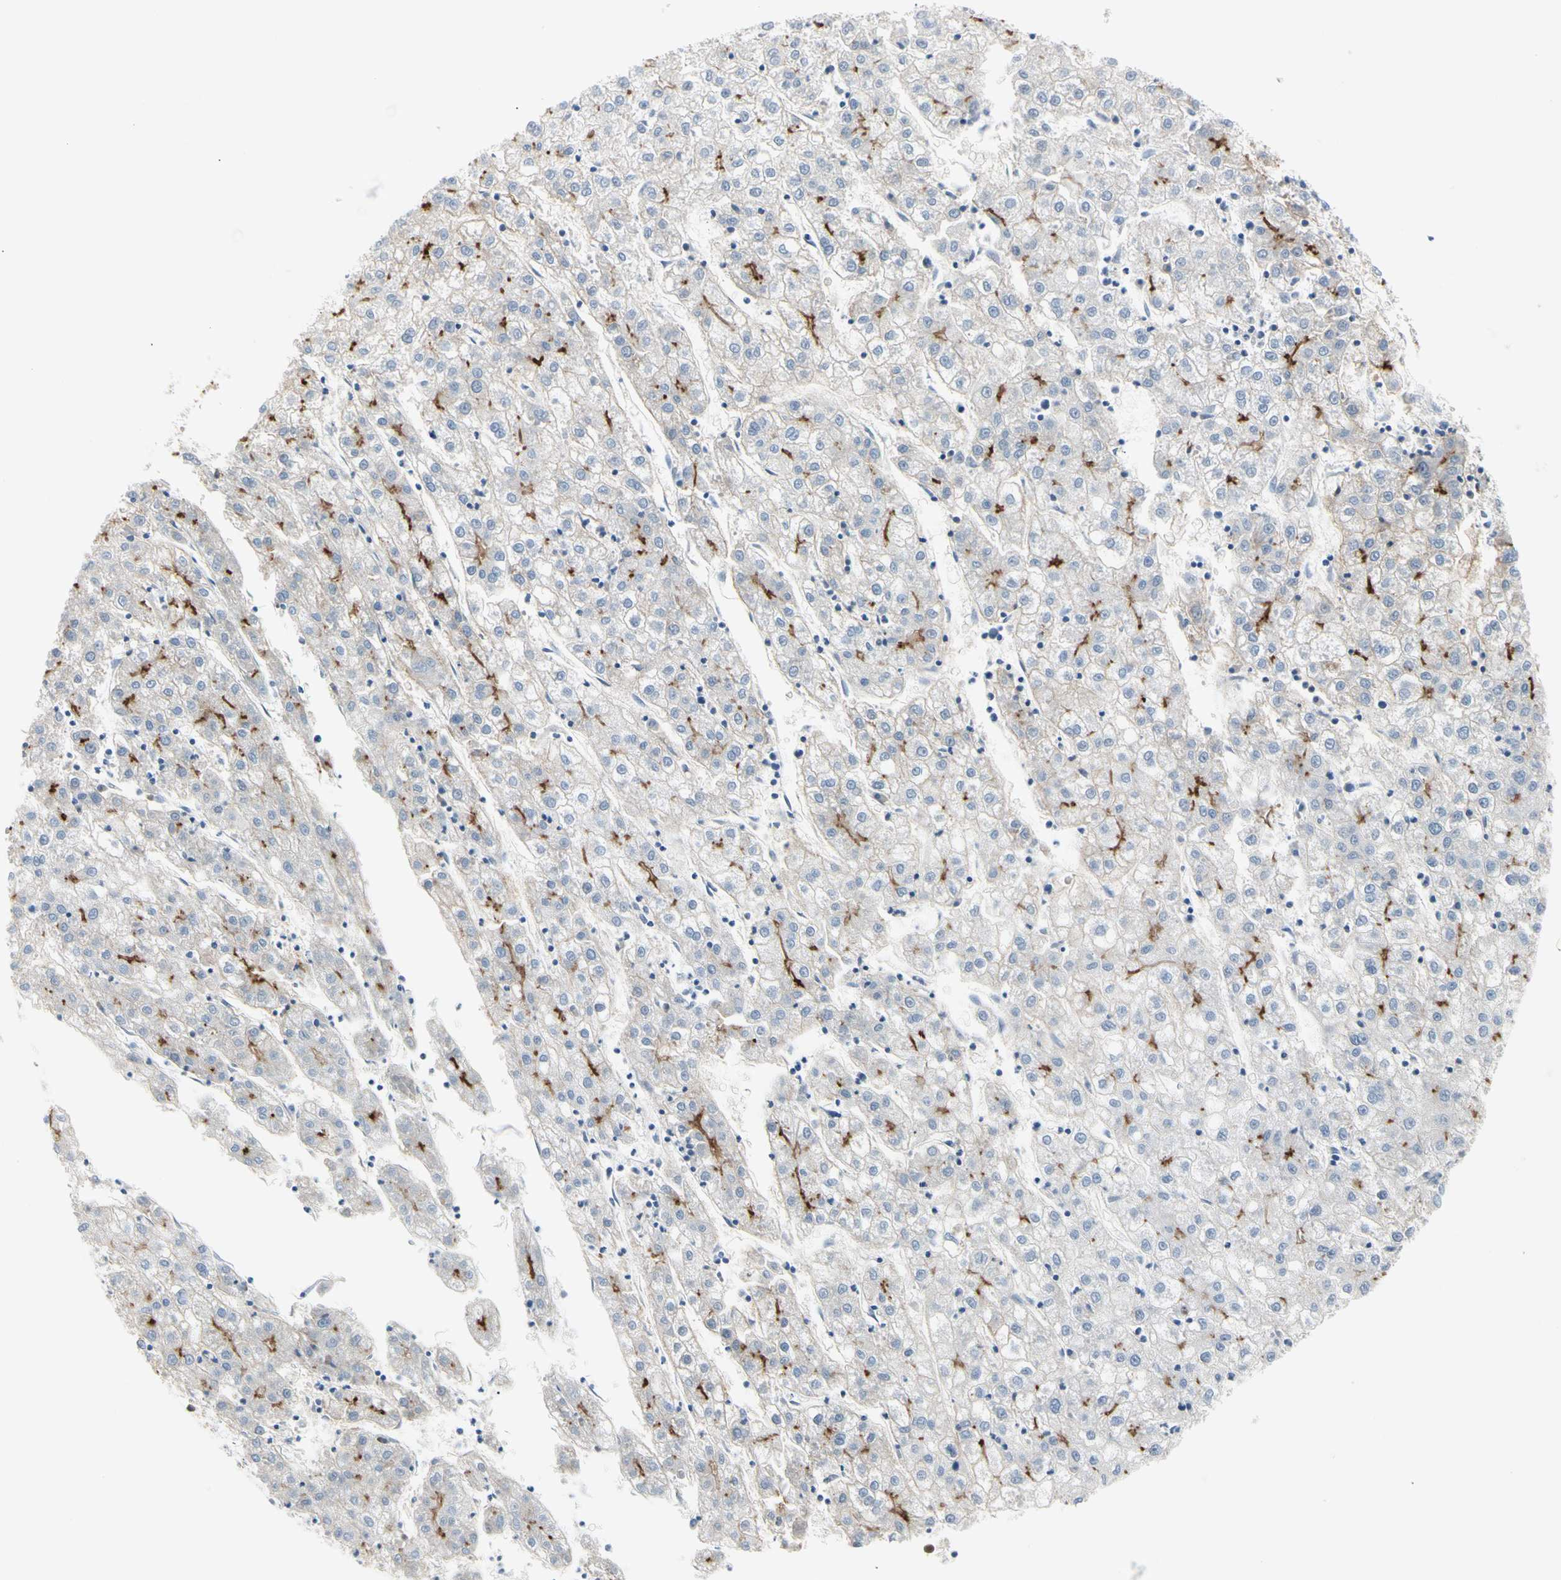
{"staining": {"intensity": "strong", "quantity": "<25%", "location": "cytoplasmic/membranous"}, "tissue": "liver cancer", "cell_type": "Tumor cells", "image_type": "cancer", "snomed": [{"axis": "morphology", "description": "Carcinoma, Hepatocellular, NOS"}, {"axis": "topography", "description": "Liver"}], "caption": "Liver hepatocellular carcinoma stained with a protein marker exhibits strong staining in tumor cells.", "gene": "MARK1", "patient": {"sex": "male", "age": 72}}